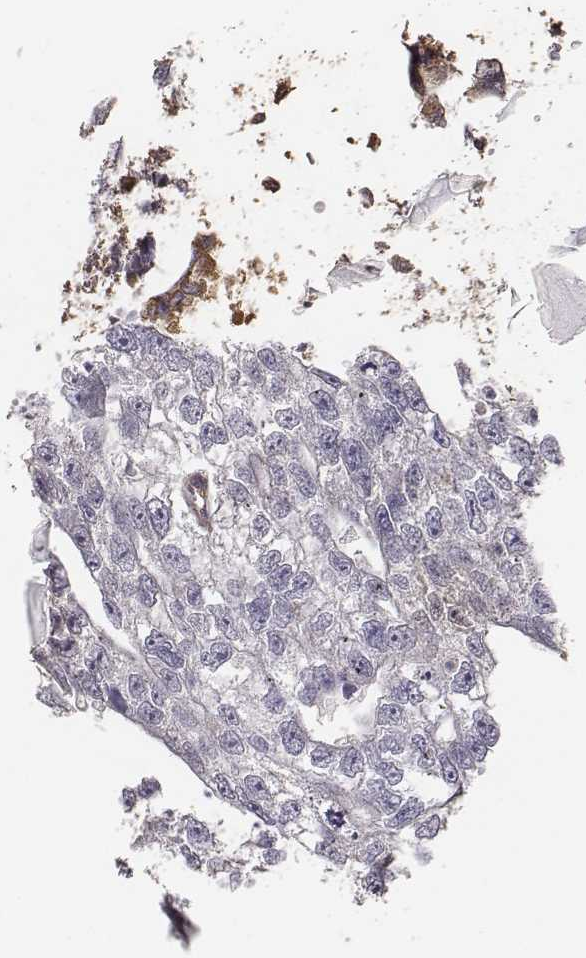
{"staining": {"intensity": "negative", "quantity": "none", "location": "none"}, "tissue": "testis cancer", "cell_type": "Tumor cells", "image_type": "cancer", "snomed": [{"axis": "morphology", "description": "Carcinoma, Embryonal, NOS"}, {"axis": "morphology", "description": "Teratoma, malignant, NOS"}, {"axis": "topography", "description": "Testis"}], "caption": "Image shows no significant protein staining in tumor cells of testis cancer (embryonal carcinoma).", "gene": "AP1B1", "patient": {"sex": "male", "age": 44}}